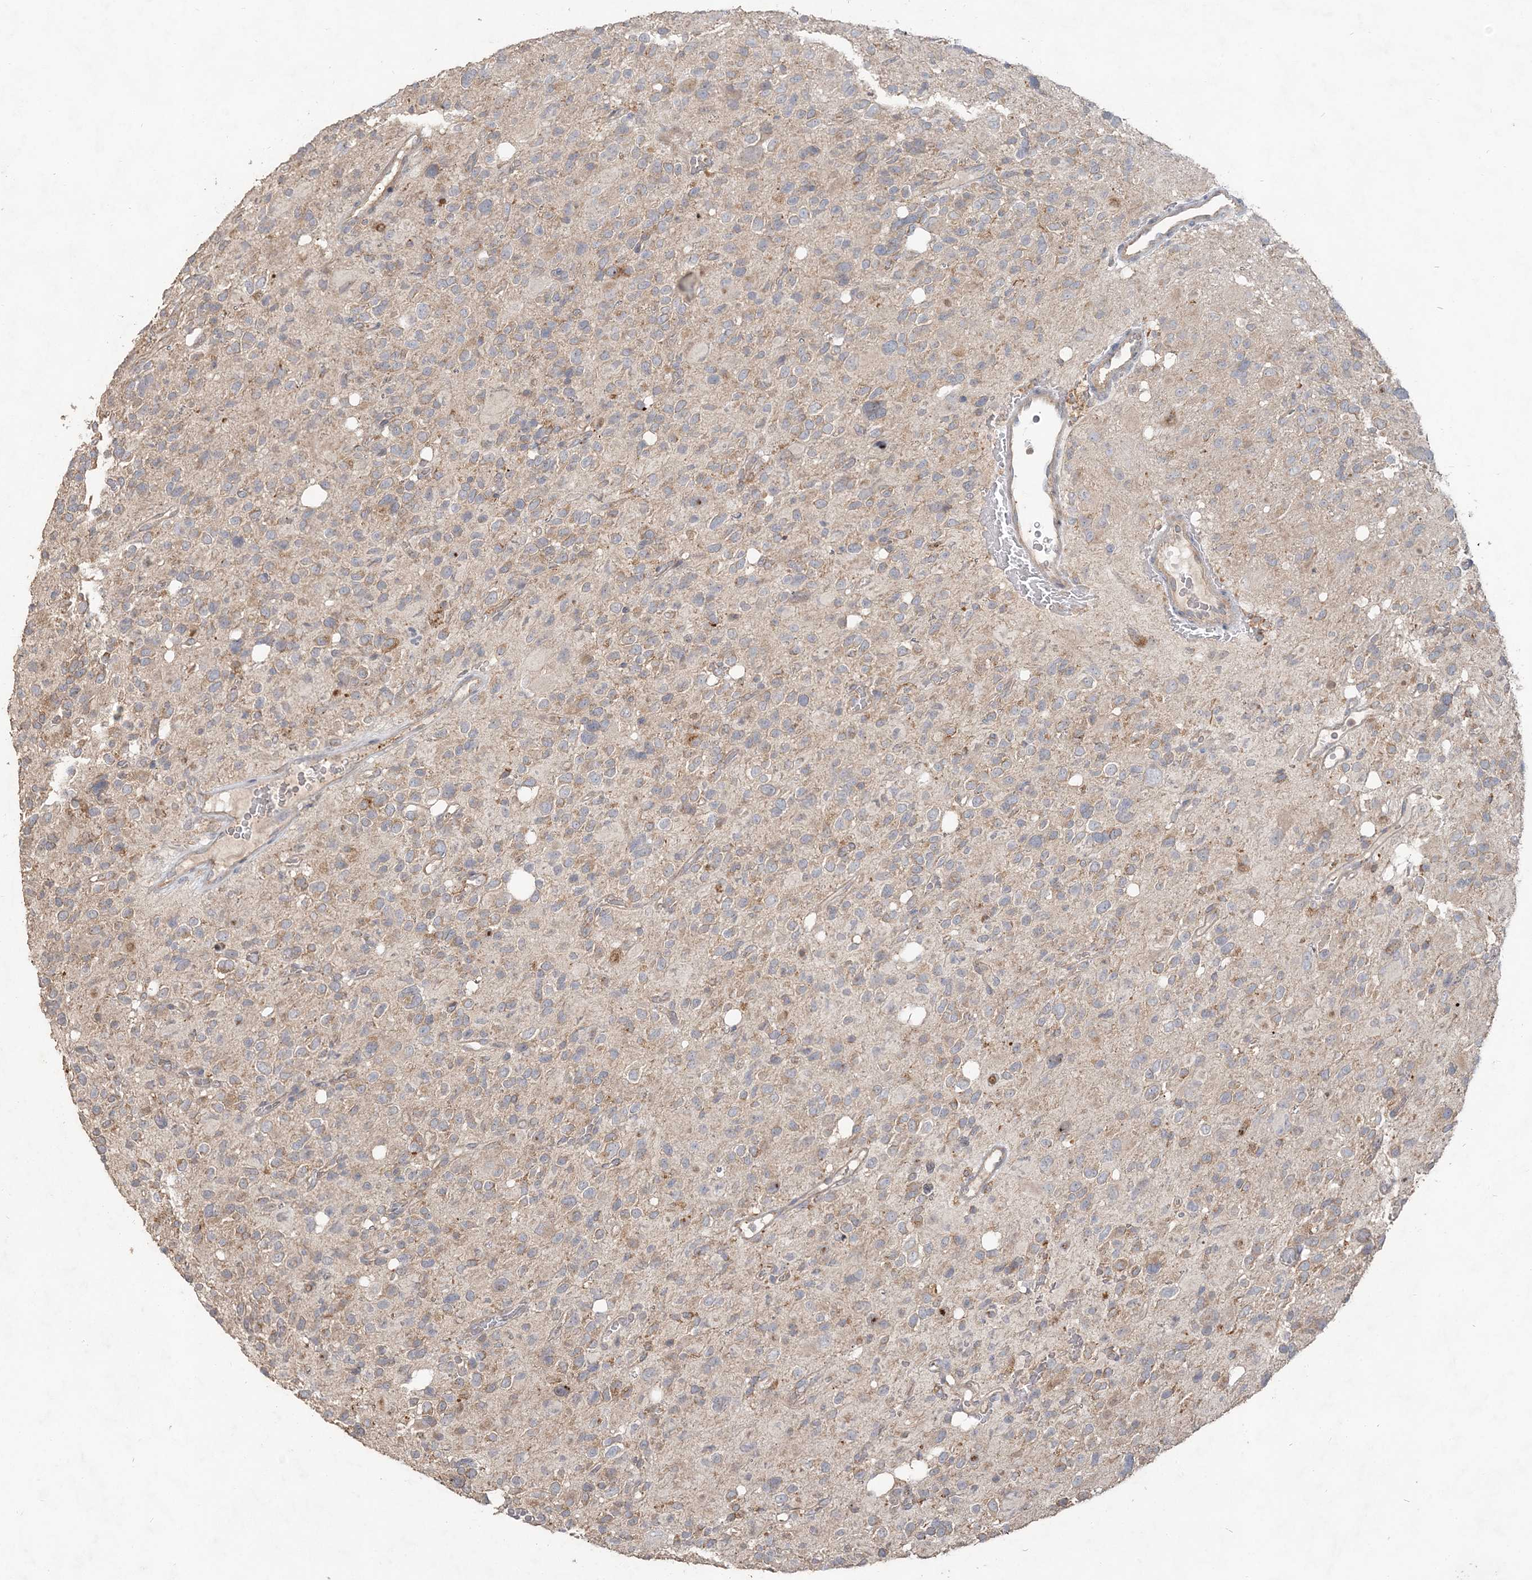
{"staining": {"intensity": "weak", "quantity": "<25%", "location": "cytoplasmic/membranous"}, "tissue": "glioma", "cell_type": "Tumor cells", "image_type": "cancer", "snomed": [{"axis": "morphology", "description": "Glioma, malignant, High grade"}, {"axis": "topography", "description": "Brain"}], "caption": "Immunohistochemical staining of human glioma demonstrates no significant expression in tumor cells.", "gene": "RAB14", "patient": {"sex": "male", "age": 48}}